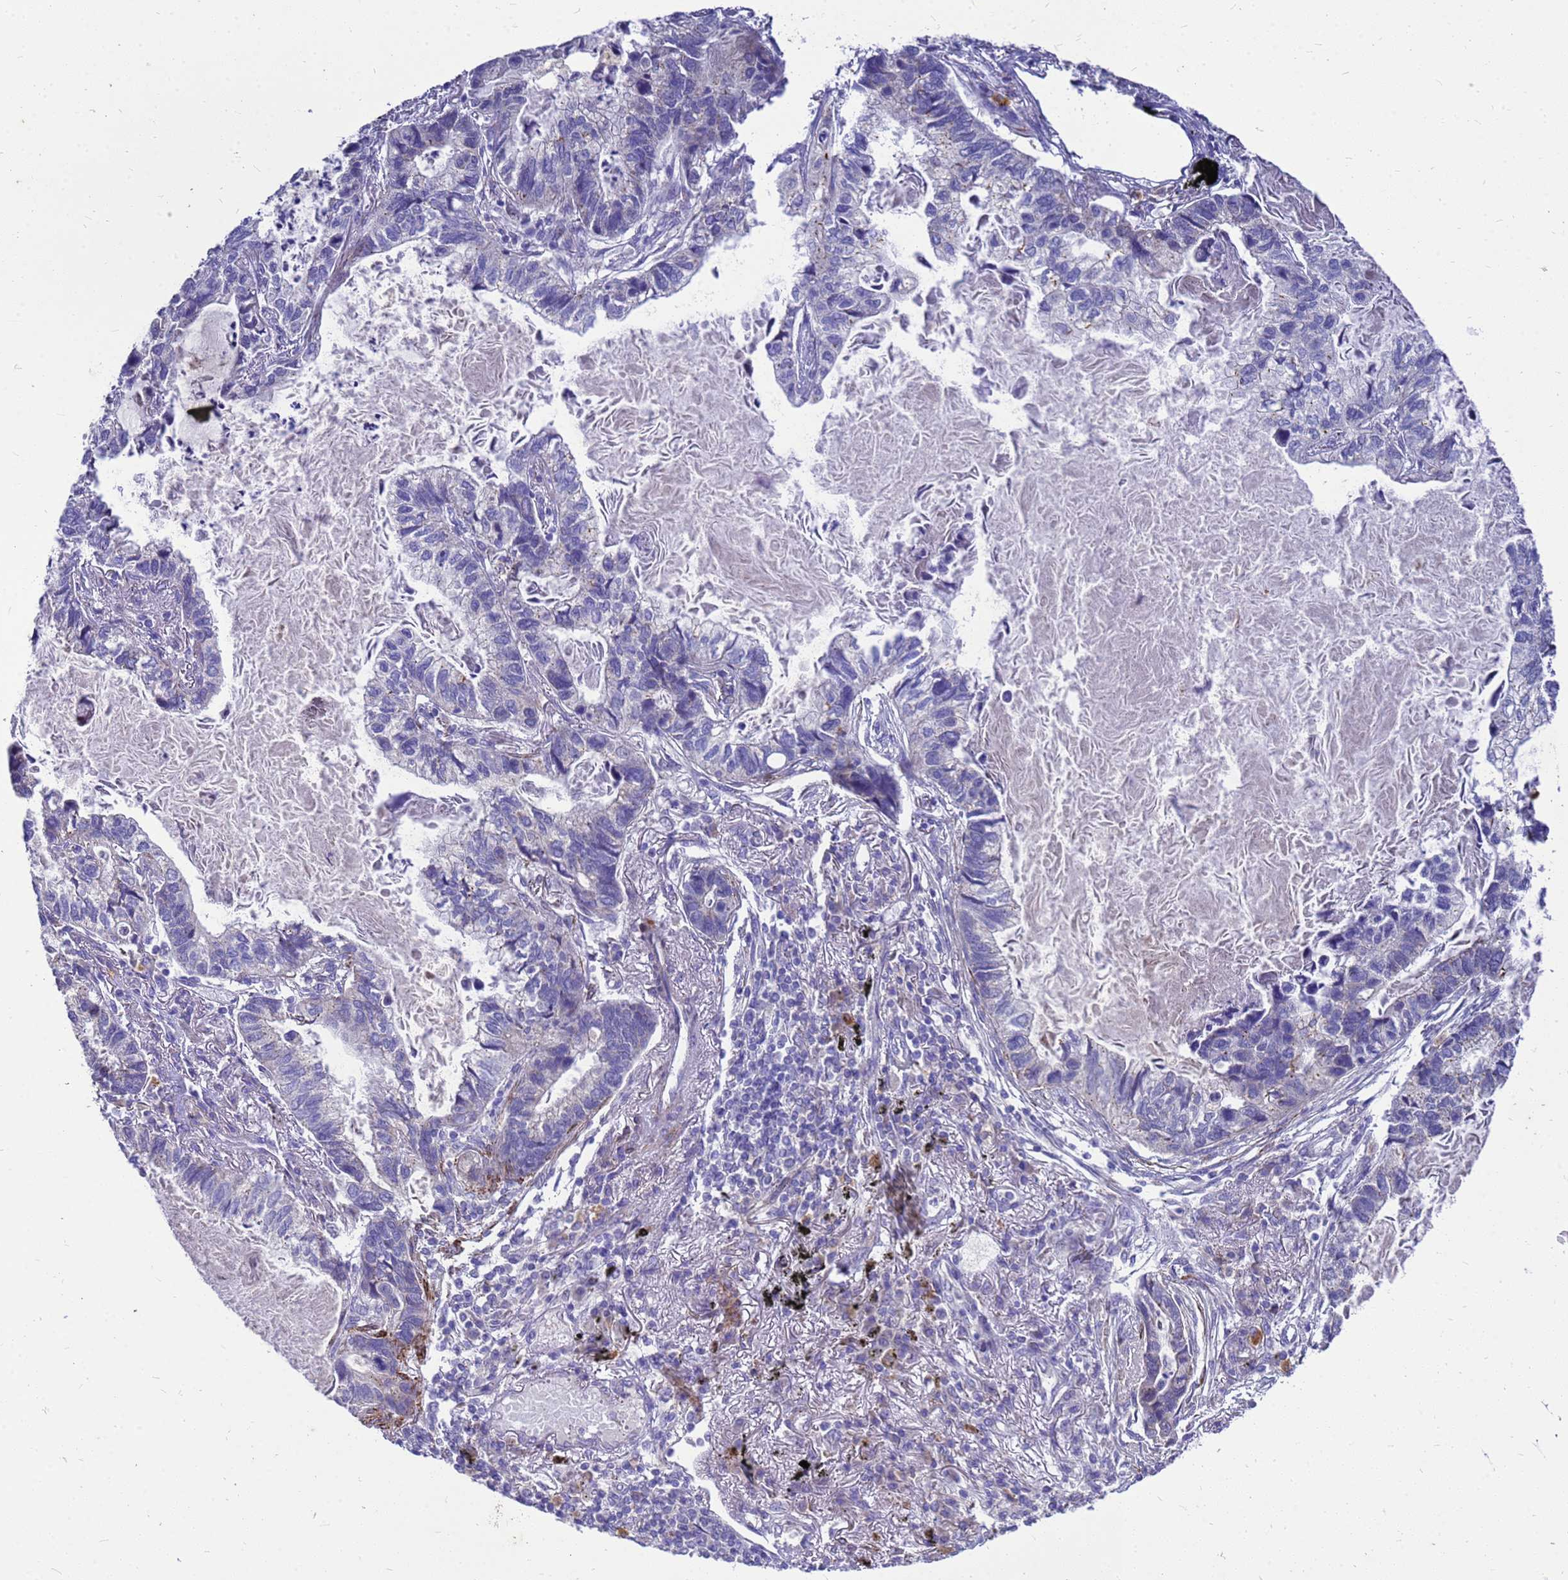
{"staining": {"intensity": "negative", "quantity": "none", "location": "none"}, "tissue": "lung cancer", "cell_type": "Tumor cells", "image_type": "cancer", "snomed": [{"axis": "morphology", "description": "Adenocarcinoma, NOS"}, {"axis": "topography", "description": "Lung"}], "caption": "Lung adenocarcinoma was stained to show a protein in brown. There is no significant expression in tumor cells.", "gene": "POP7", "patient": {"sex": "male", "age": 67}}